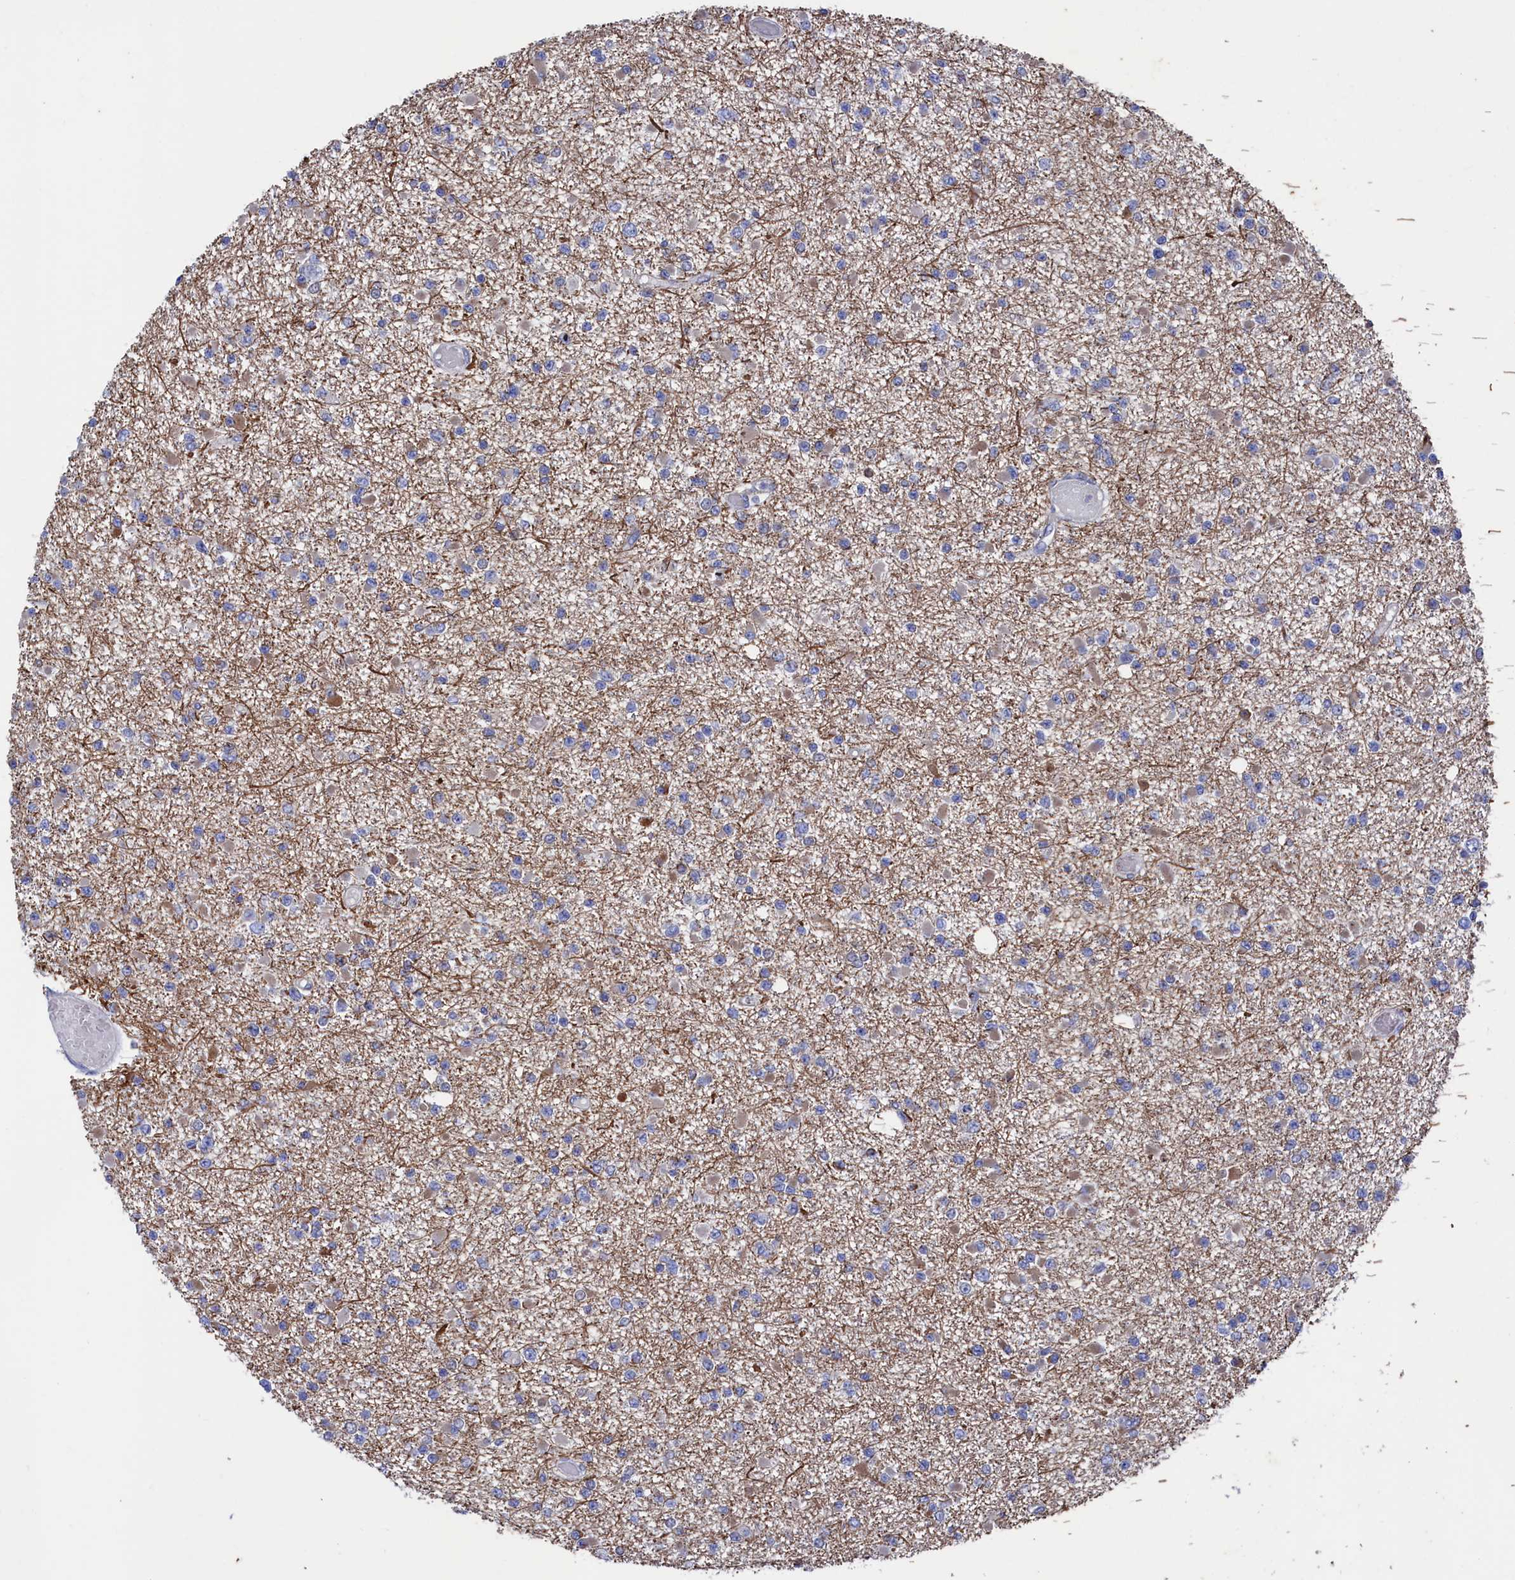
{"staining": {"intensity": "negative", "quantity": "none", "location": "none"}, "tissue": "glioma", "cell_type": "Tumor cells", "image_type": "cancer", "snomed": [{"axis": "morphology", "description": "Glioma, malignant, Low grade"}, {"axis": "topography", "description": "Brain"}], "caption": "High magnification brightfield microscopy of glioma stained with DAB (brown) and counterstained with hematoxylin (blue): tumor cells show no significant expression.", "gene": "RNH1", "patient": {"sex": "female", "age": 22}}